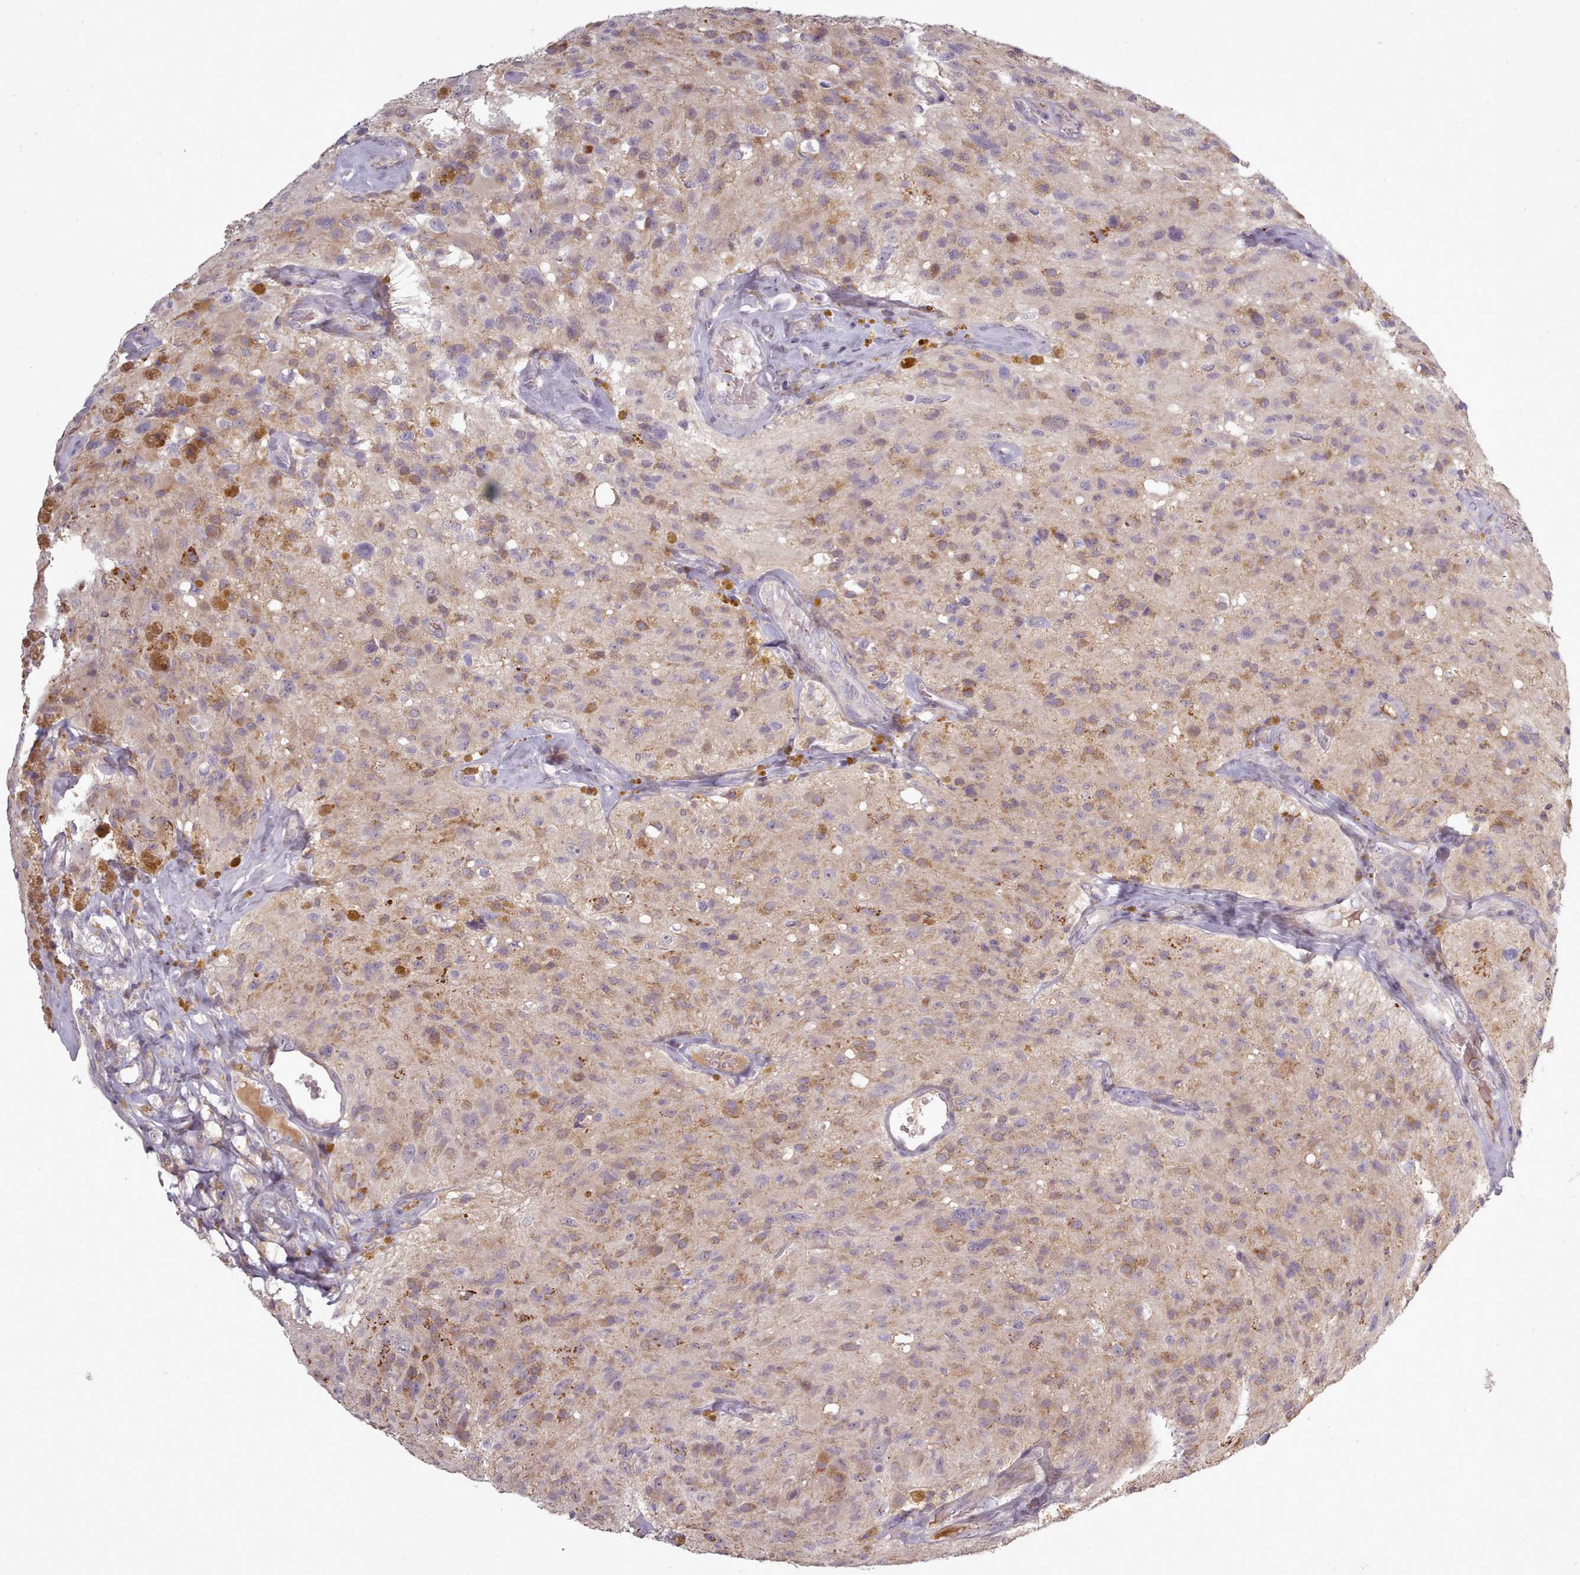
{"staining": {"intensity": "moderate", "quantity": "25%-75%", "location": "cytoplasmic/membranous"}, "tissue": "glioma", "cell_type": "Tumor cells", "image_type": "cancer", "snomed": [{"axis": "morphology", "description": "Glioma, malignant, High grade"}, {"axis": "topography", "description": "Brain"}], "caption": "Immunohistochemical staining of human malignant glioma (high-grade) shows moderate cytoplasmic/membranous protein expression in approximately 25%-75% of tumor cells. (Brightfield microscopy of DAB IHC at high magnification).", "gene": "LEFTY2", "patient": {"sex": "male", "age": 69}}